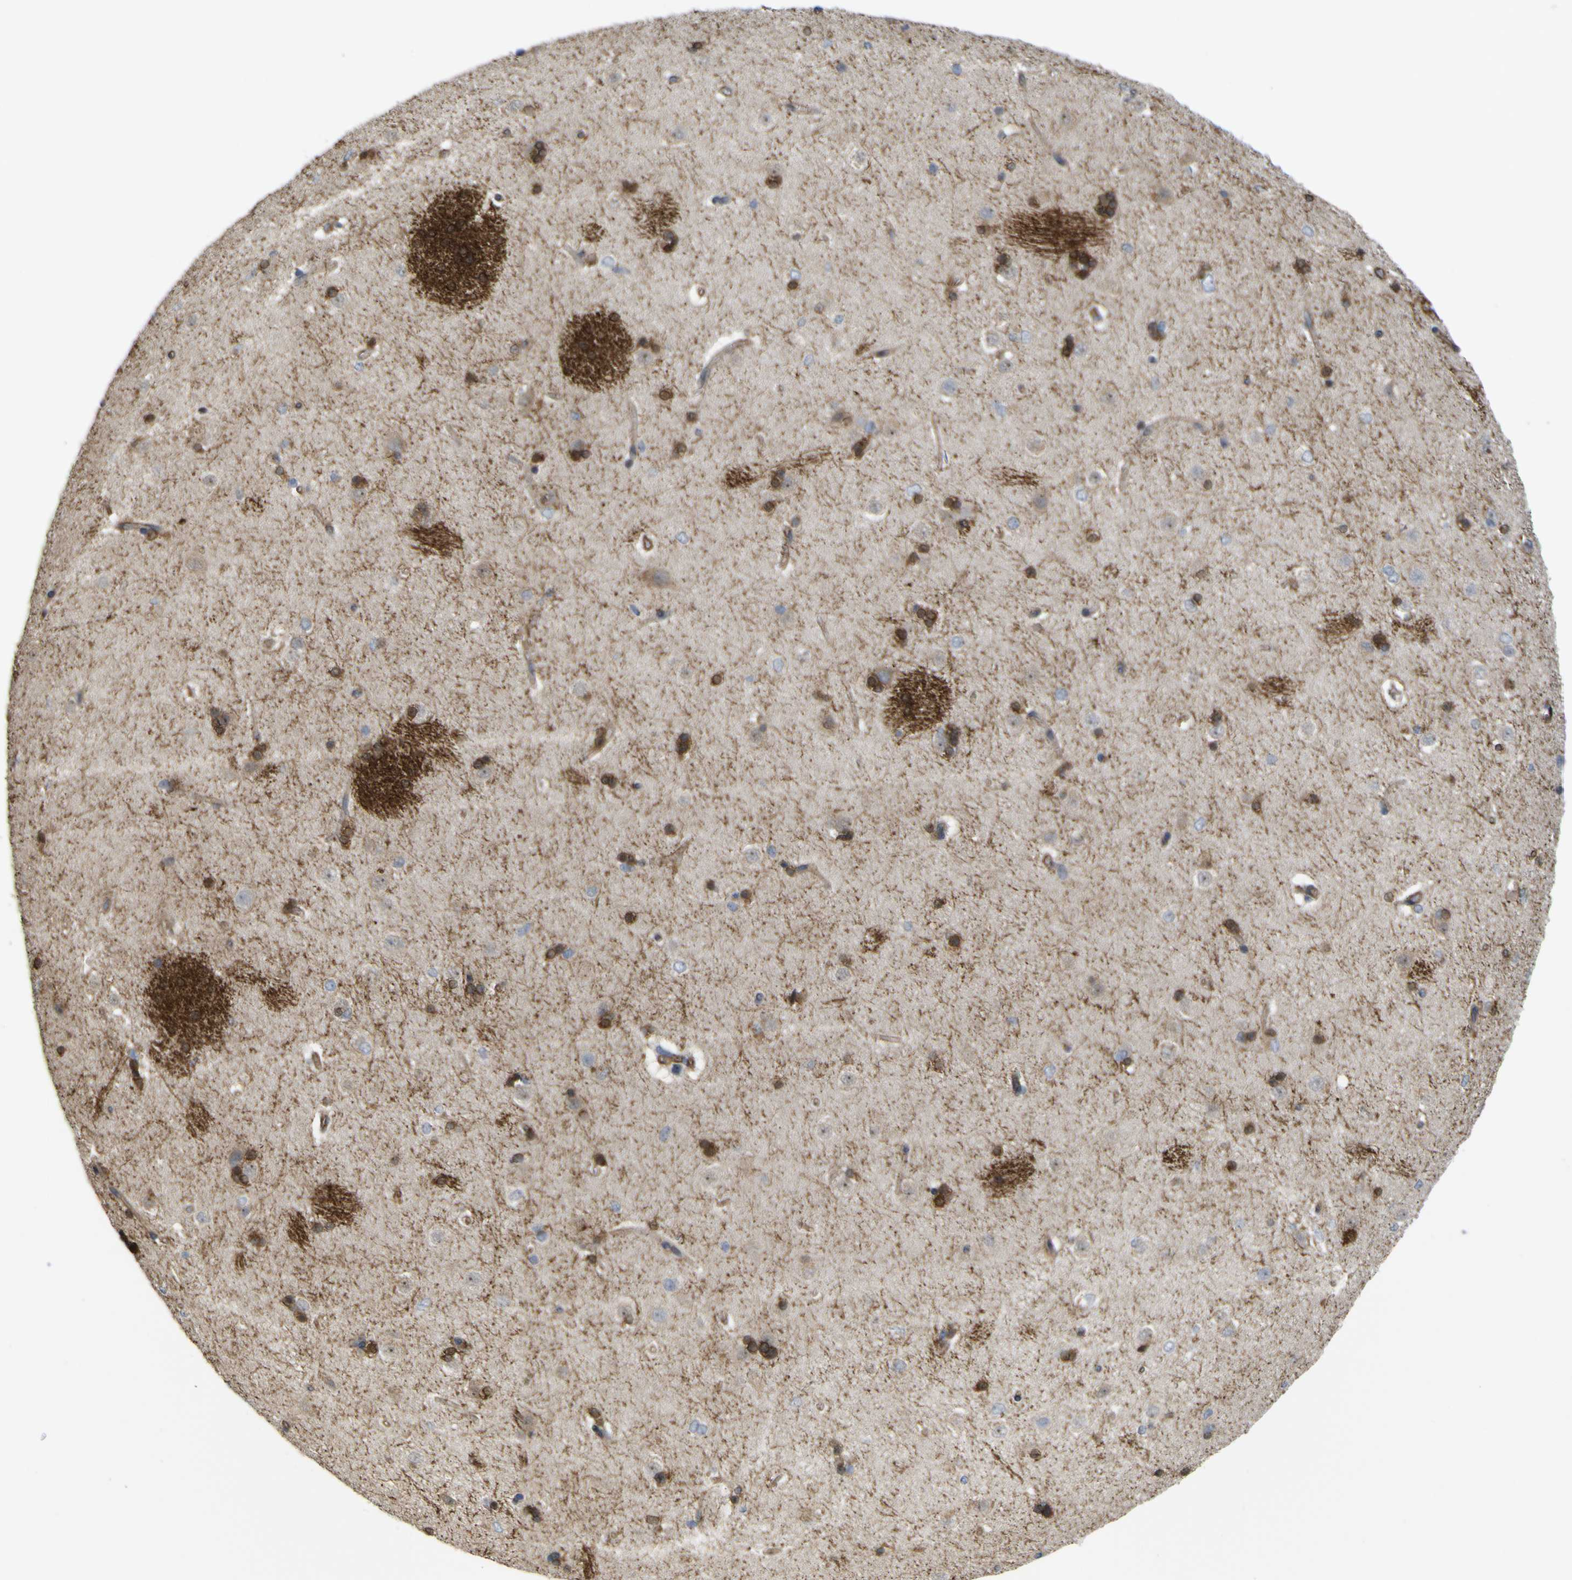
{"staining": {"intensity": "strong", "quantity": "25%-75%", "location": "cytoplasmic/membranous,nuclear"}, "tissue": "caudate", "cell_type": "Glial cells", "image_type": "normal", "snomed": [{"axis": "morphology", "description": "Normal tissue, NOS"}, {"axis": "topography", "description": "Lateral ventricle wall"}], "caption": "A micrograph of human caudate stained for a protein displays strong cytoplasmic/membranous,nuclear brown staining in glial cells.", "gene": "JPH1", "patient": {"sex": "female", "age": 19}}